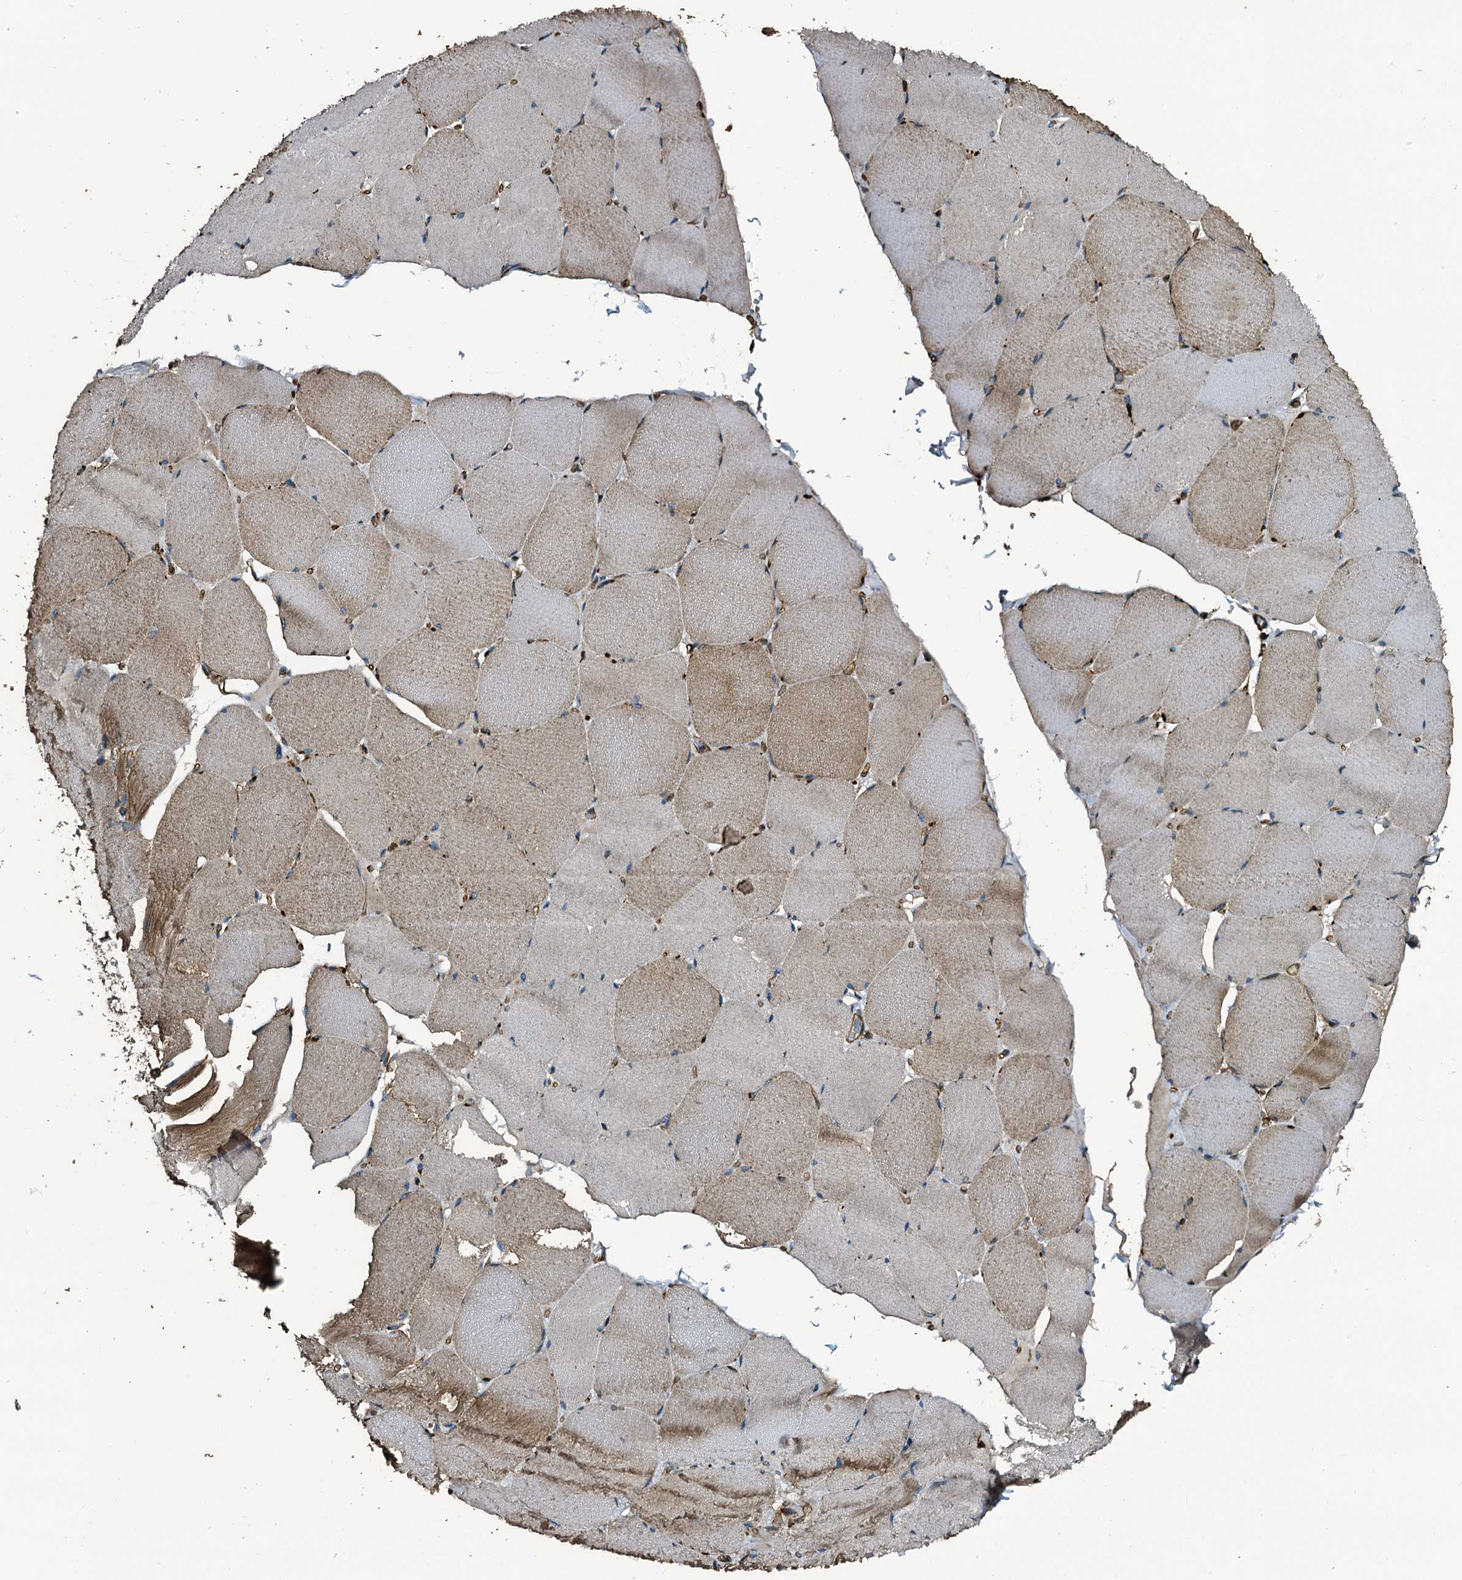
{"staining": {"intensity": "moderate", "quantity": "25%-75%", "location": "cytoplasmic/membranous"}, "tissue": "skeletal muscle", "cell_type": "Myocytes", "image_type": "normal", "snomed": [{"axis": "morphology", "description": "Normal tissue, NOS"}, {"axis": "topography", "description": "Skeletal muscle"}, {"axis": "topography", "description": "Head-Neck"}], "caption": "The micrograph reveals a brown stain indicating the presence of a protein in the cytoplasmic/membranous of myocytes in skeletal muscle. (DAB = brown stain, brightfield microscopy at high magnification).", "gene": "TPGS2", "patient": {"sex": "male", "age": 66}}